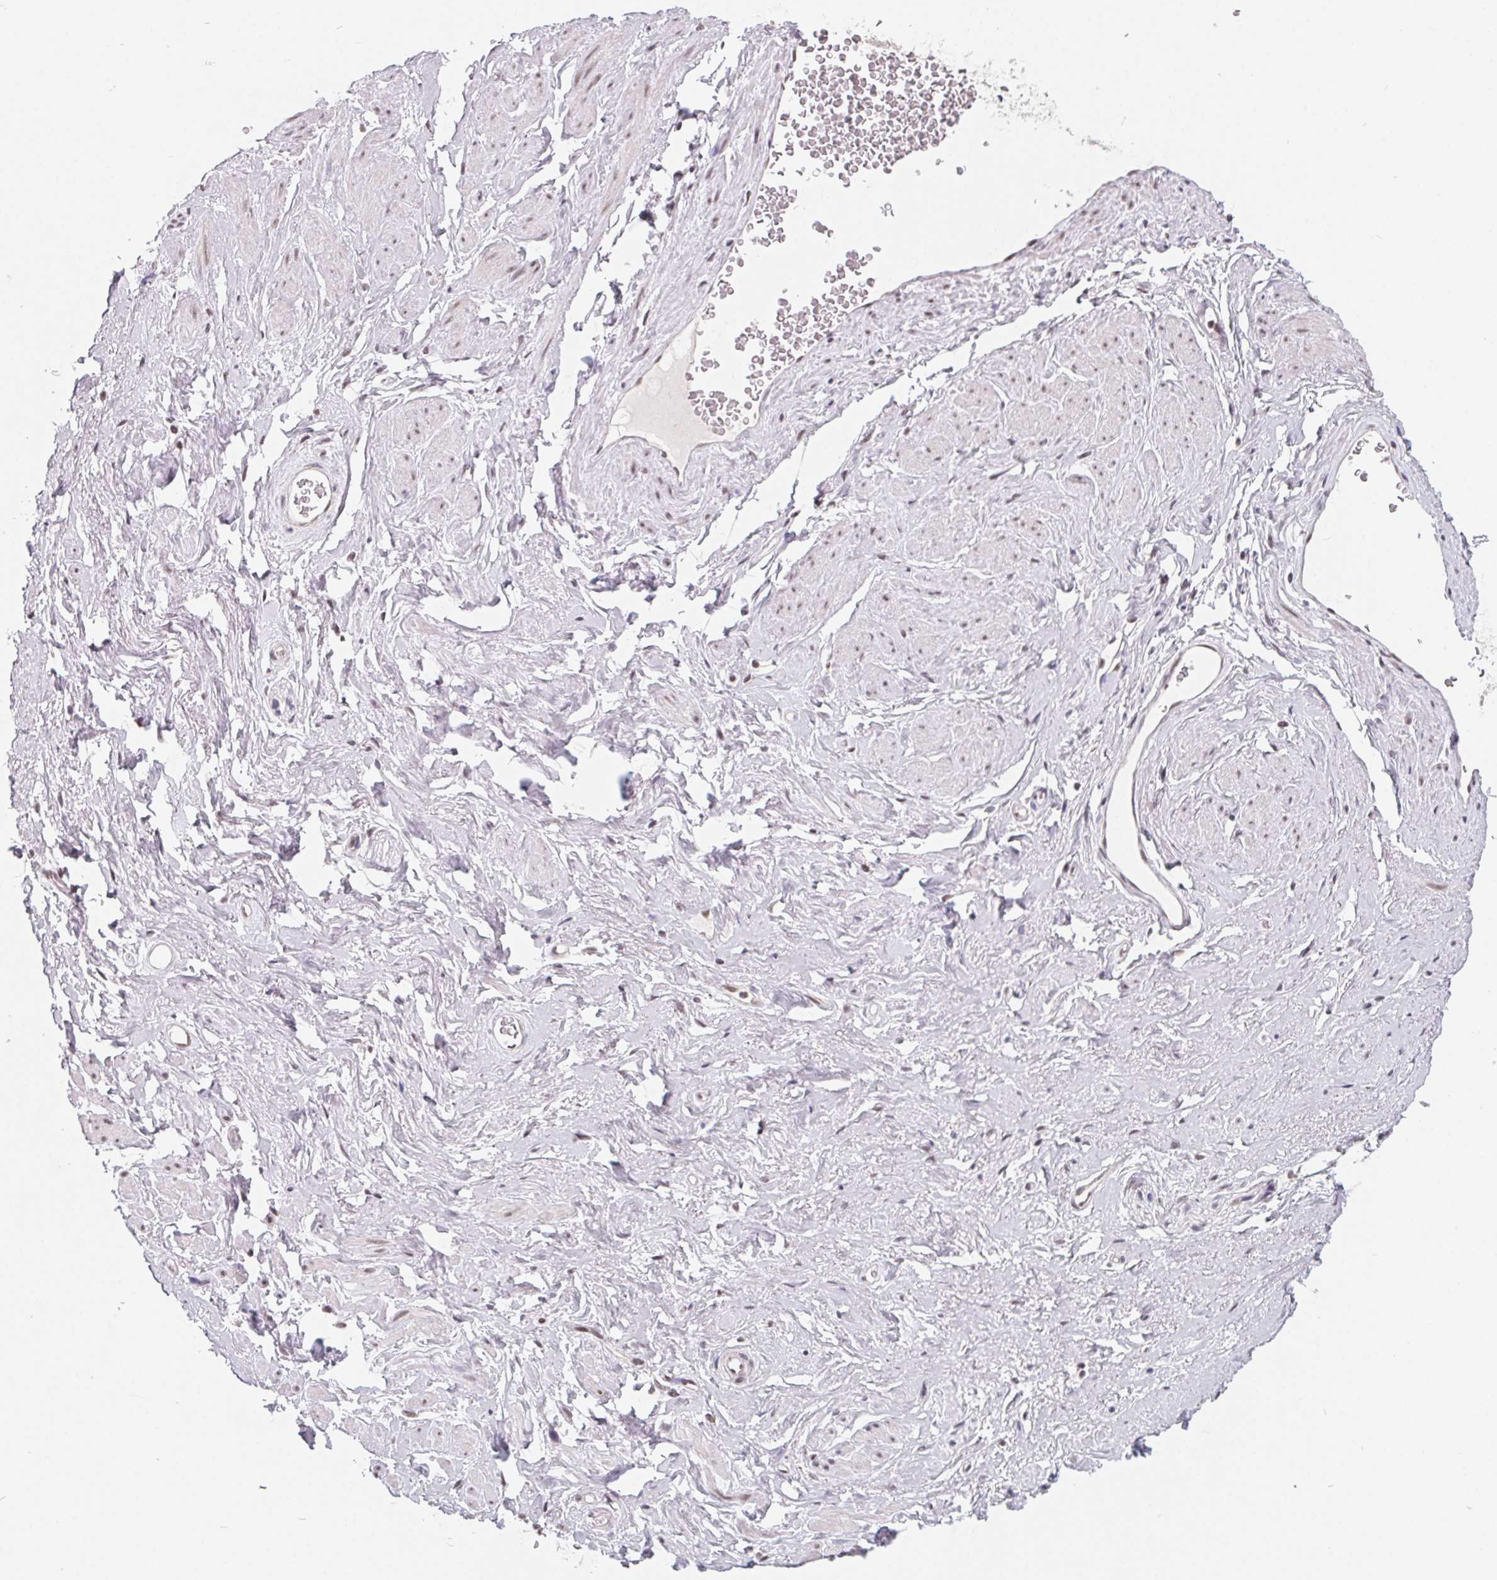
{"staining": {"intensity": "moderate", "quantity": "25%-75%", "location": "nuclear"}, "tissue": "soft tissue", "cell_type": "Fibroblasts", "image_type": "normal", "snomed": [{"axis": "morphology", "description": "Normal tissue, NOS"}, {"axis": "topography", "description": "Vagina"}, {"axis": "topography", "description": "Peripheral nerve tissue"}], "caption": "The photomicrograph exhibits a brown stain indicating the presence of a protein in the nuclear of fibroblasts in soft tissue. The protein is shown in brown color, while the nuclei are stained blue.", "gene": "TCERG1", "patient": {"sex": "female", "age": 71}}